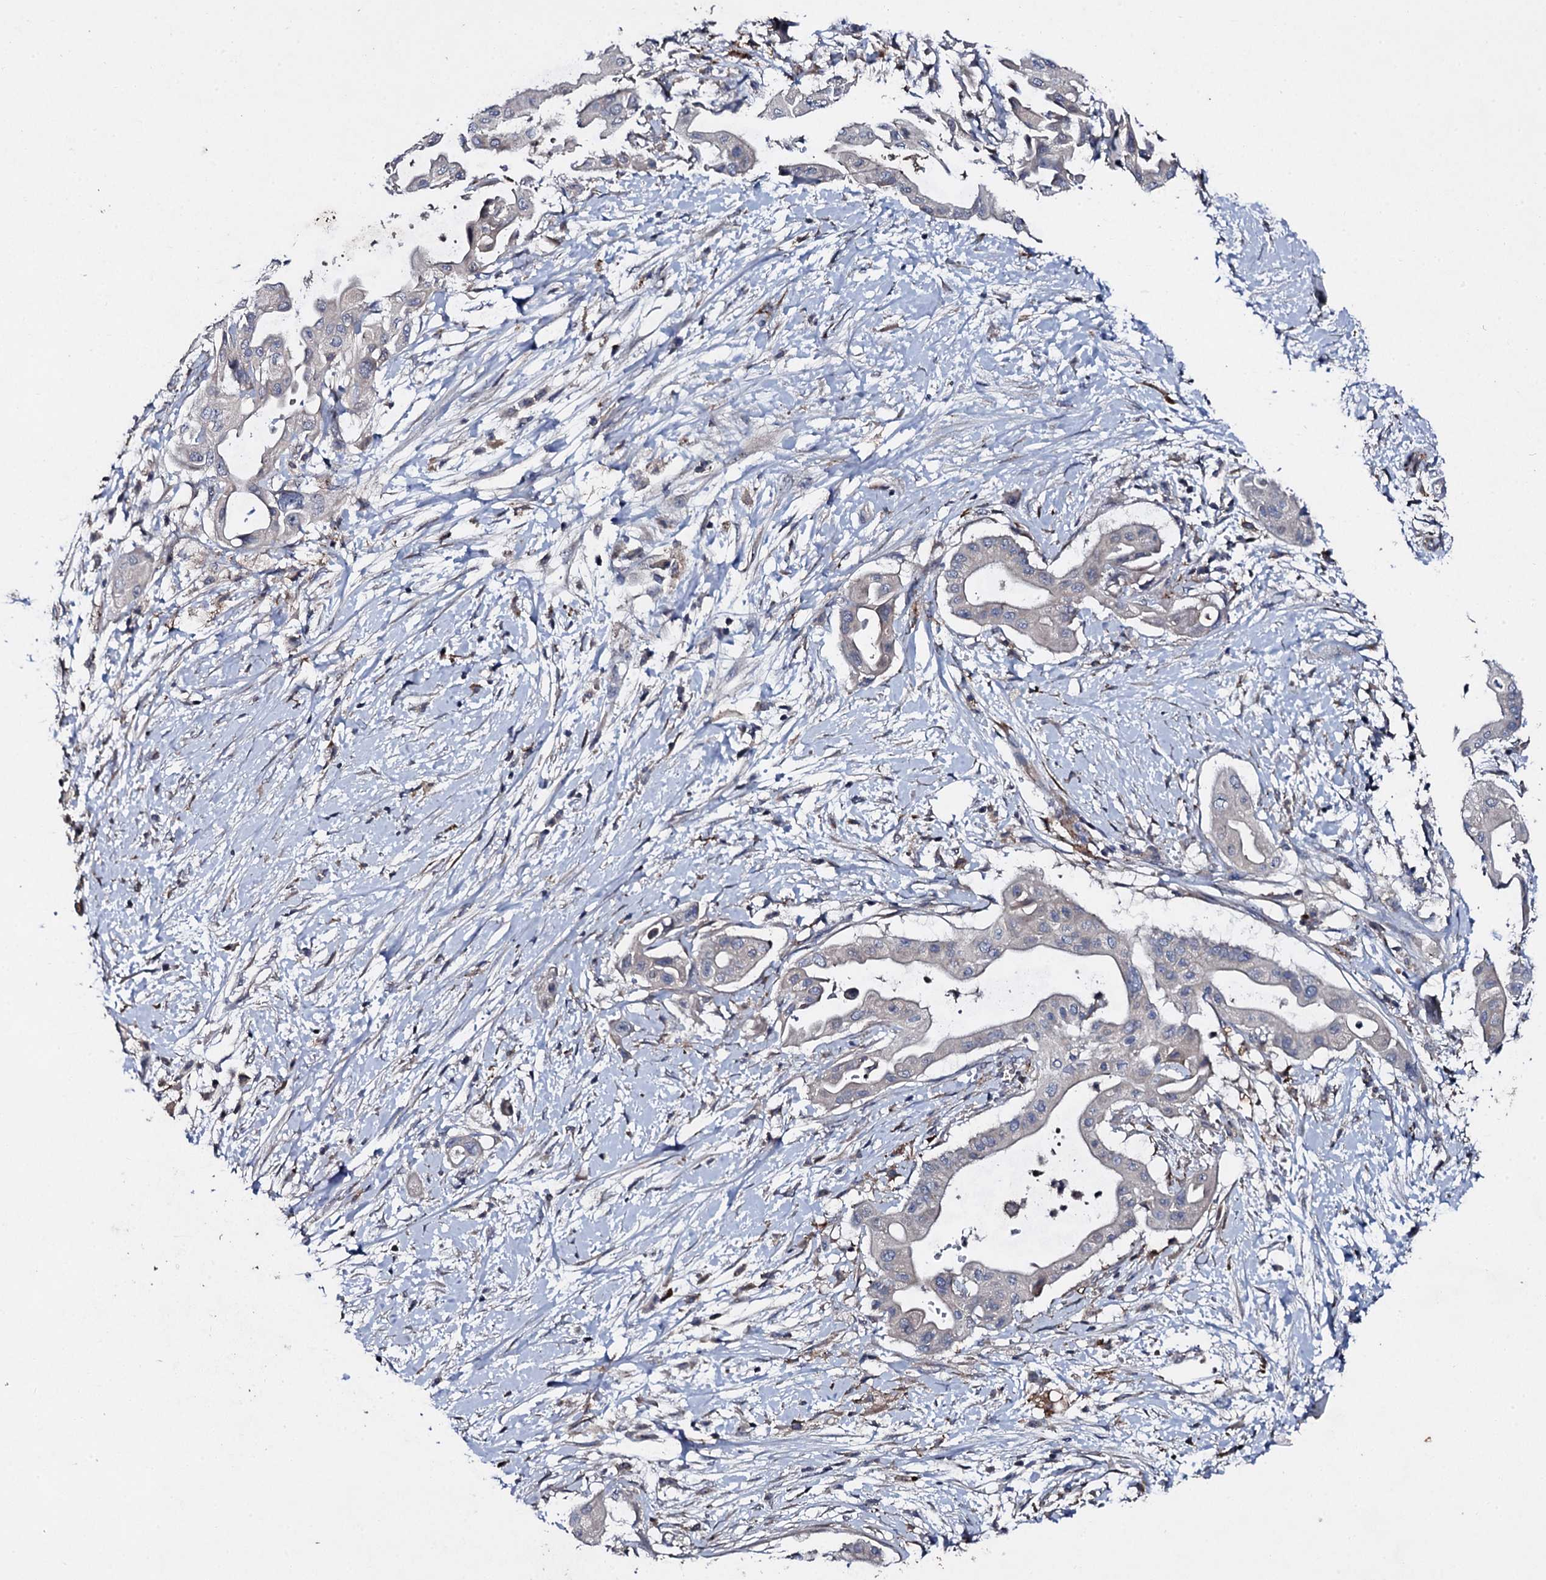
{"staining": {"intensity": "negative", "quantity": "none", "location": "none"}, "tissue": "pancreatic cancer", "cell_type": "Tumor cells", "image_type": "cancer", "snomed": [{"axis": "morphology", "description": "Adenocarcinoma, NOS"}, {"axis": "topography", "description": "Pancreas"}], "caption": "Immunohistochemical staining of human pancreatic adenocarcinoma demonstrates no significant expression in tumor cells.", "gene": "LRRC28", "patient": {"sex": "male", "age": 68}}